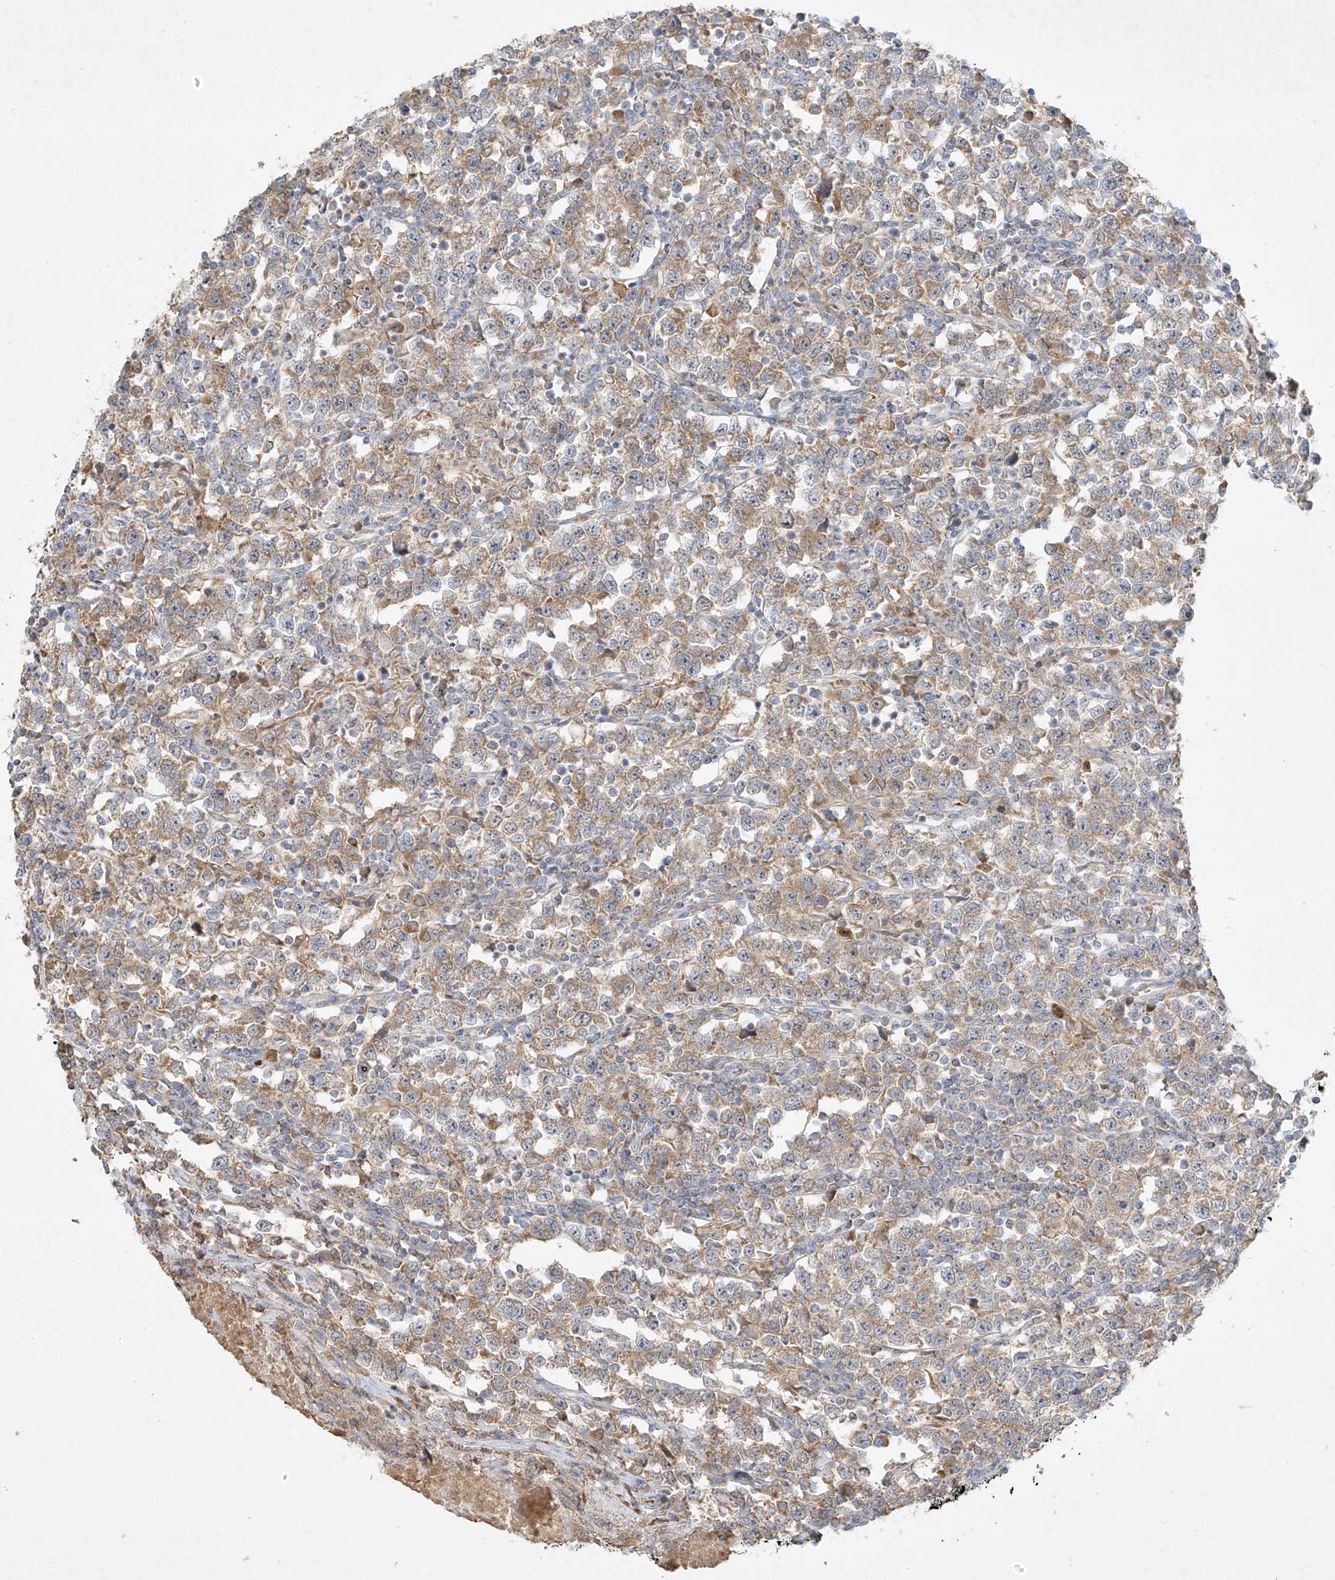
{"staining": {"intensity": "weak", "quantity": ">75%", "location": "cytoplasmic/membranous"}, "tissue": "testis cancer", "cell_type": "Tumor cells", "image_type": "cancer", "snomed": [{"axis": "morphology", "description": "Normal tissue, NOS"}, {"axis": "morphology", "description": "Seminoma, NOS"}, {"axis": "topography", "description": "Testis"}], "caption": "A photomicrograph of human testis cancer (seminoma) stained for a protein demonstrates weak cytoplasmic/membranous brown staining in tumor cells.", "gene": "KPNA7", "patient": {"sex": "male", "age": 43}}